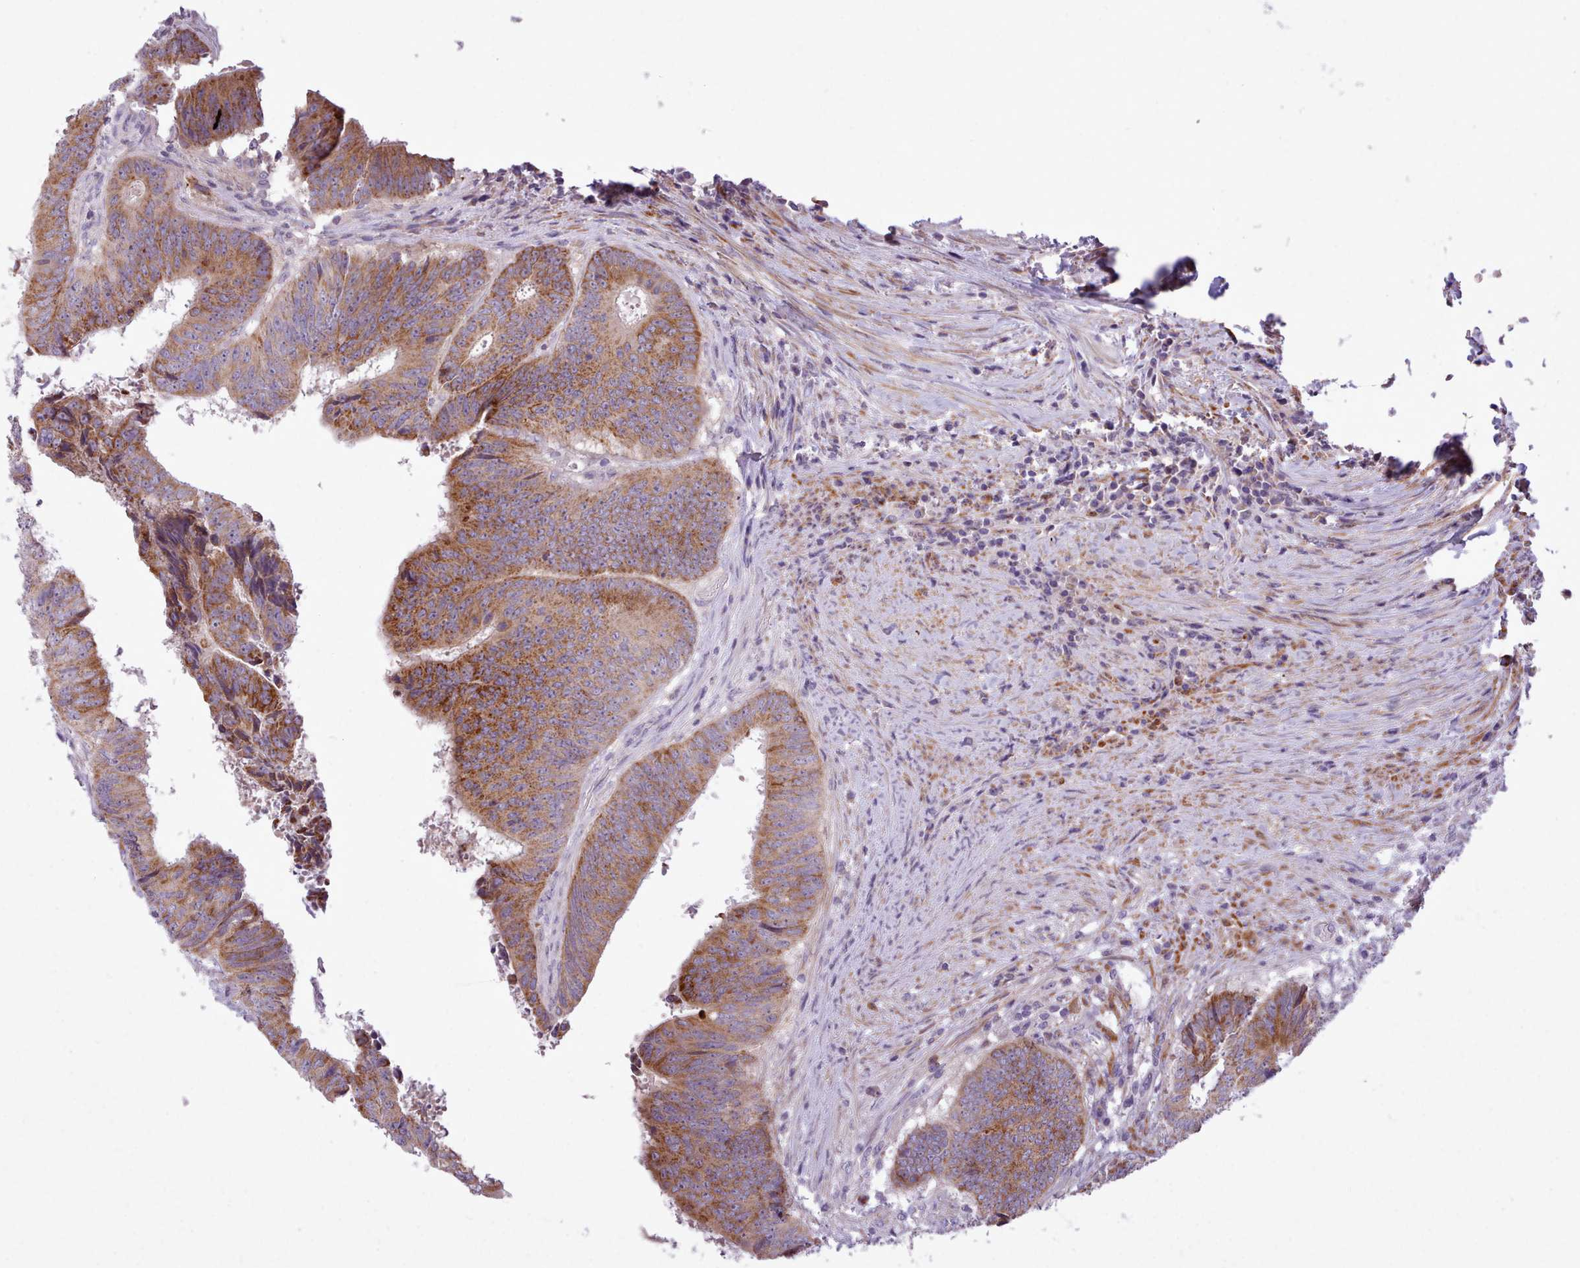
{"staining": {"intensity": "moderate", "quantity": ">75%", "location": "cytoplasmic/membranous"}, "tissue": "colorectal cancer", "cell_type": "Tumor cells", "image_type": "cancer", "snomed": [{"axis": "morphology", "description": "Adenocarcinoma, NOS"}, {"axis": "topography", "description": "Rectum"}], "caption": "Tumor cells show moderate cytoplasmic/membranous expression in about >75% of cells in colorectal cancer (adenocarcinoma). (DAB IHC with brightfield microscopy, high magnification).", "gene": "AVL9", "patient": {"sex": "male", "age": 72}}